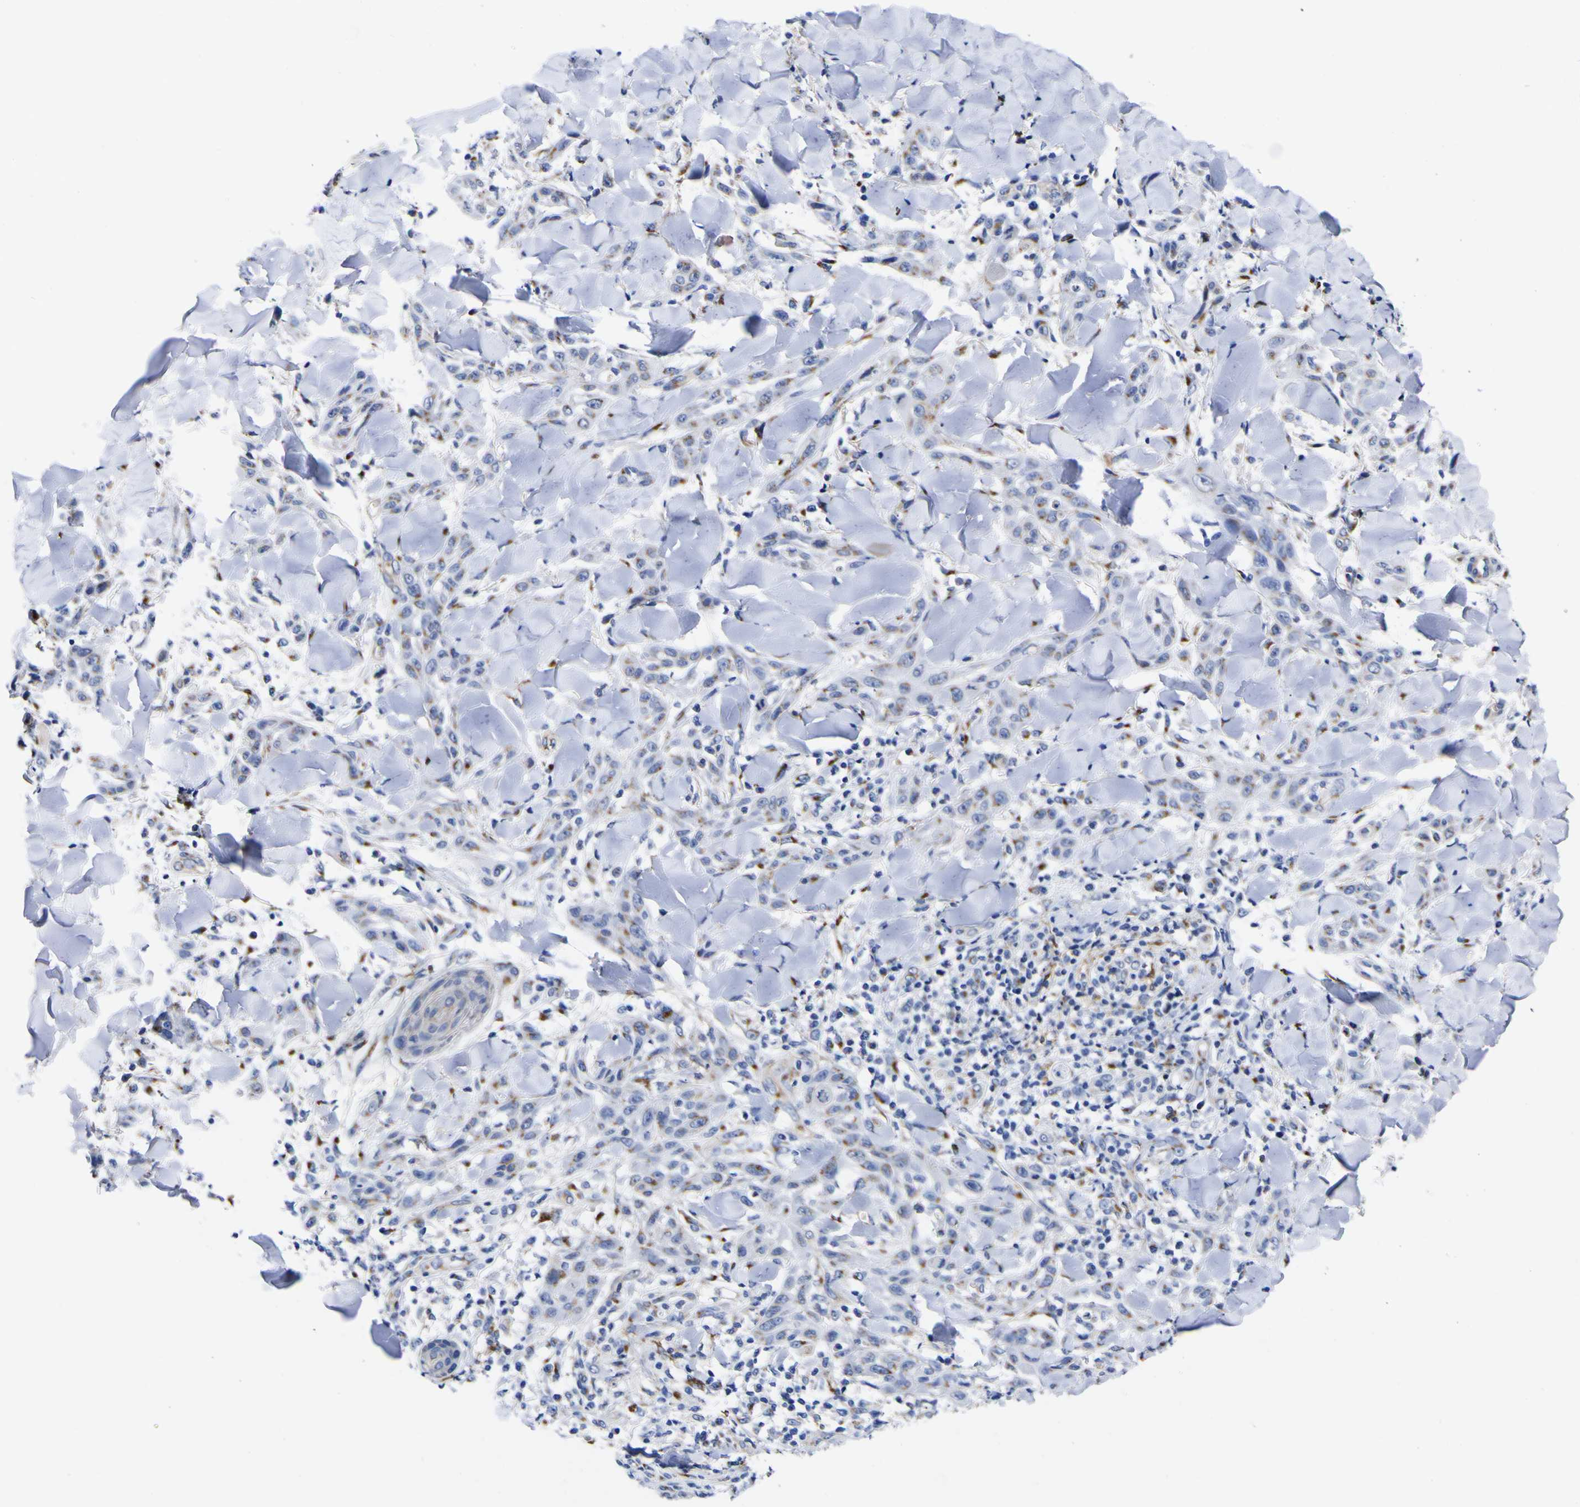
{"staining": {"intensity": "moderate", "quantity": "25%-75%", "location": "cytoplasmic/membranous"}, "tissue": "skin cancer", "cell_type": "Tumor cells", "image_type": "cancer", "snomed": [{"axis": "morphology", "description": "Squamous cell carcinoma, NOS"}, {"axis": "topography", "description": "Skin"}], "caption": "The histopathology image demonstrates immunohistochemical staining of squamous cell carcinoma (skin). There is moderate cytoplasmic/membranous staining is present in approximately 25%-75% of tumor cells.", "gene": "GOLM1", "patient": {"sex": "male", "age": 24}}